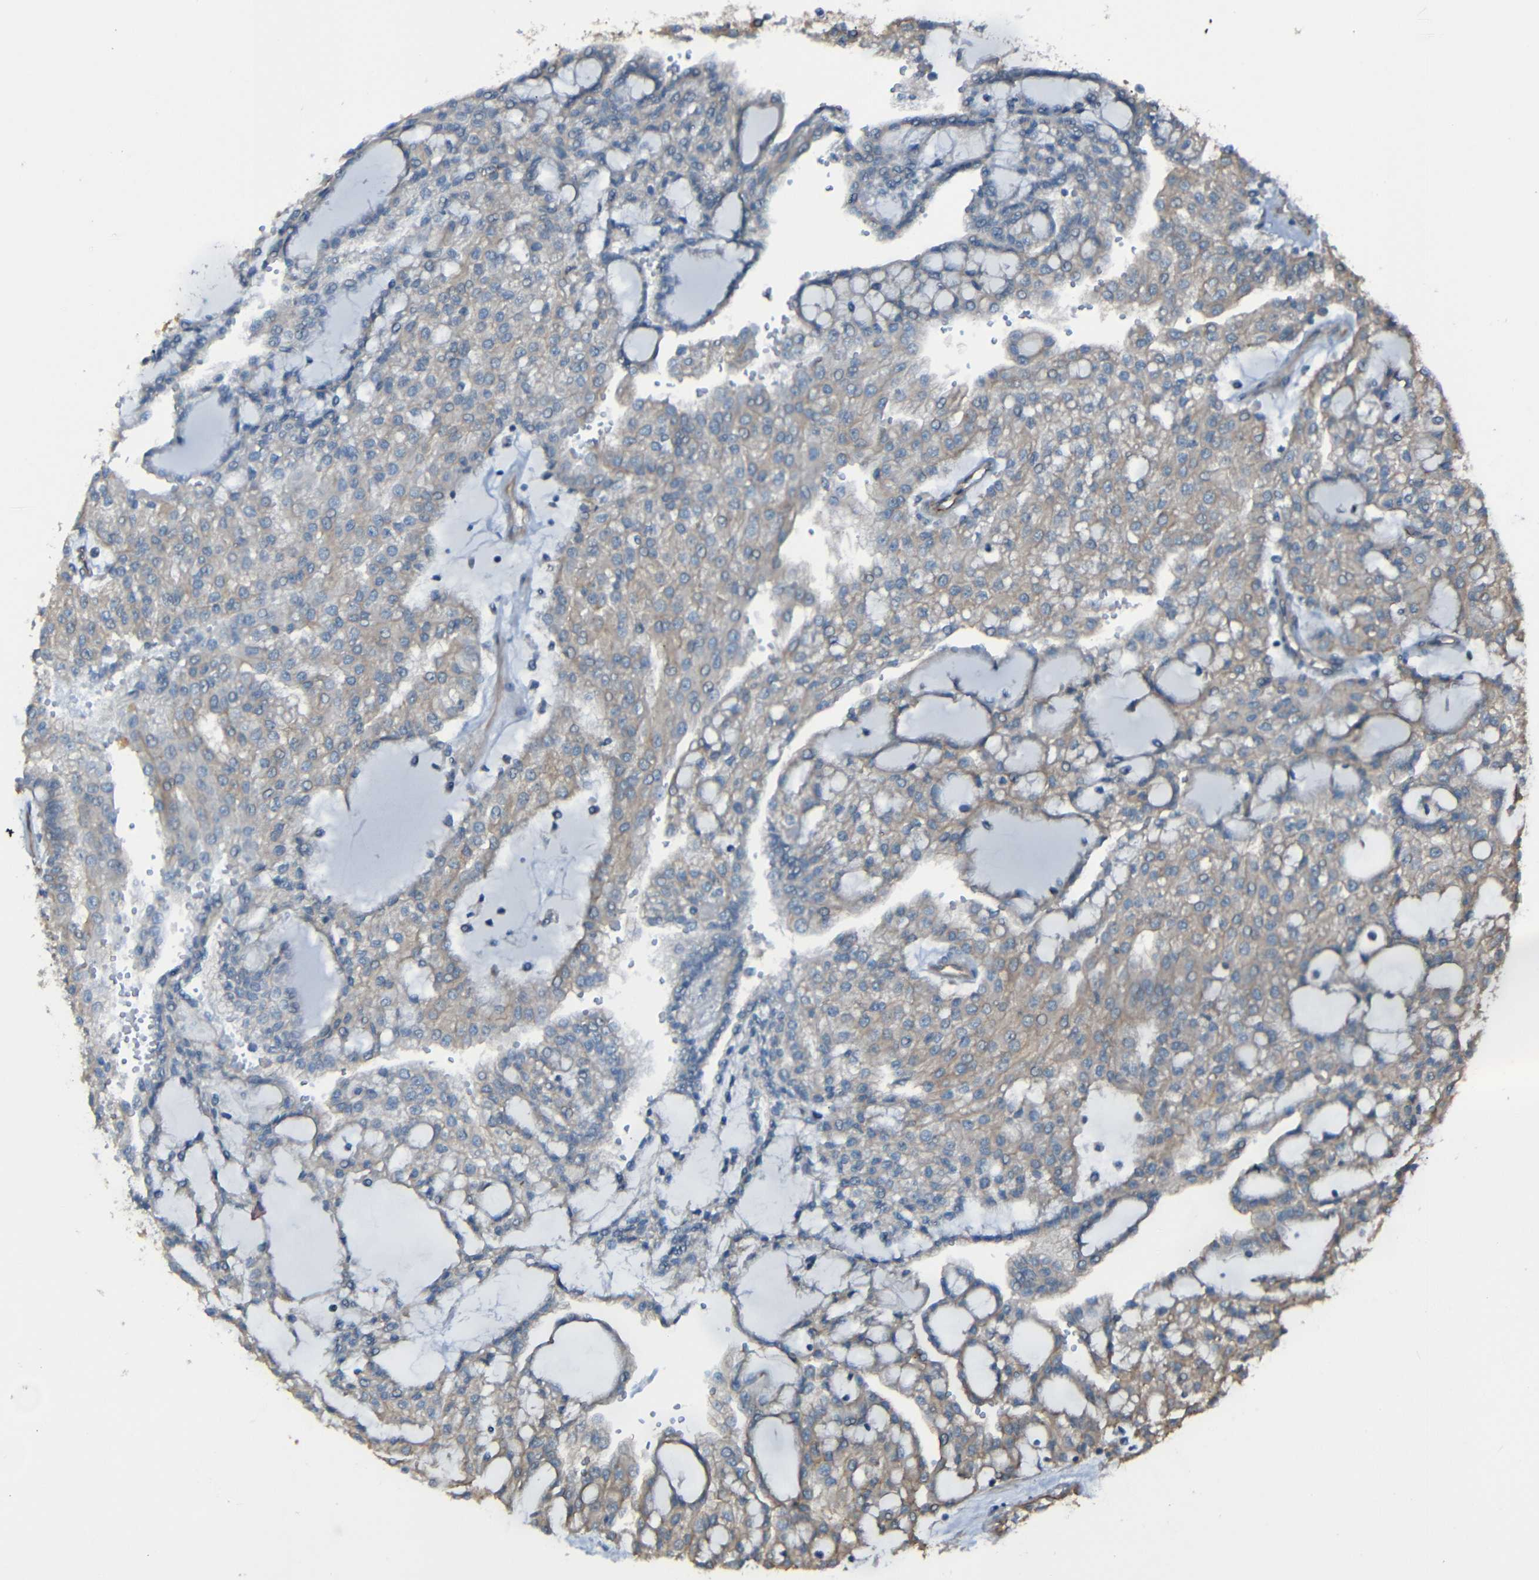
{"staining": {"intensity": "weak", "quantity": ">75%", "location": "cytoplasmic/membranous"}, "tissue": "renal cancer", "cell_type": "Tumor cells", "image_type": "cancer", "snomed": [{"axis": "morphology", "description": "Adenocarcinoma, NOS"}, {"axis": "topography", "description": "Kidney"}], "caption": "Protein expression analysis of renal adenocarcinoma exhibits weak cytoplasmic/membranous staining in about >75% of tumor cells.", "gene": "LGR5", "patient": {"sex": "male", "age": 63}}